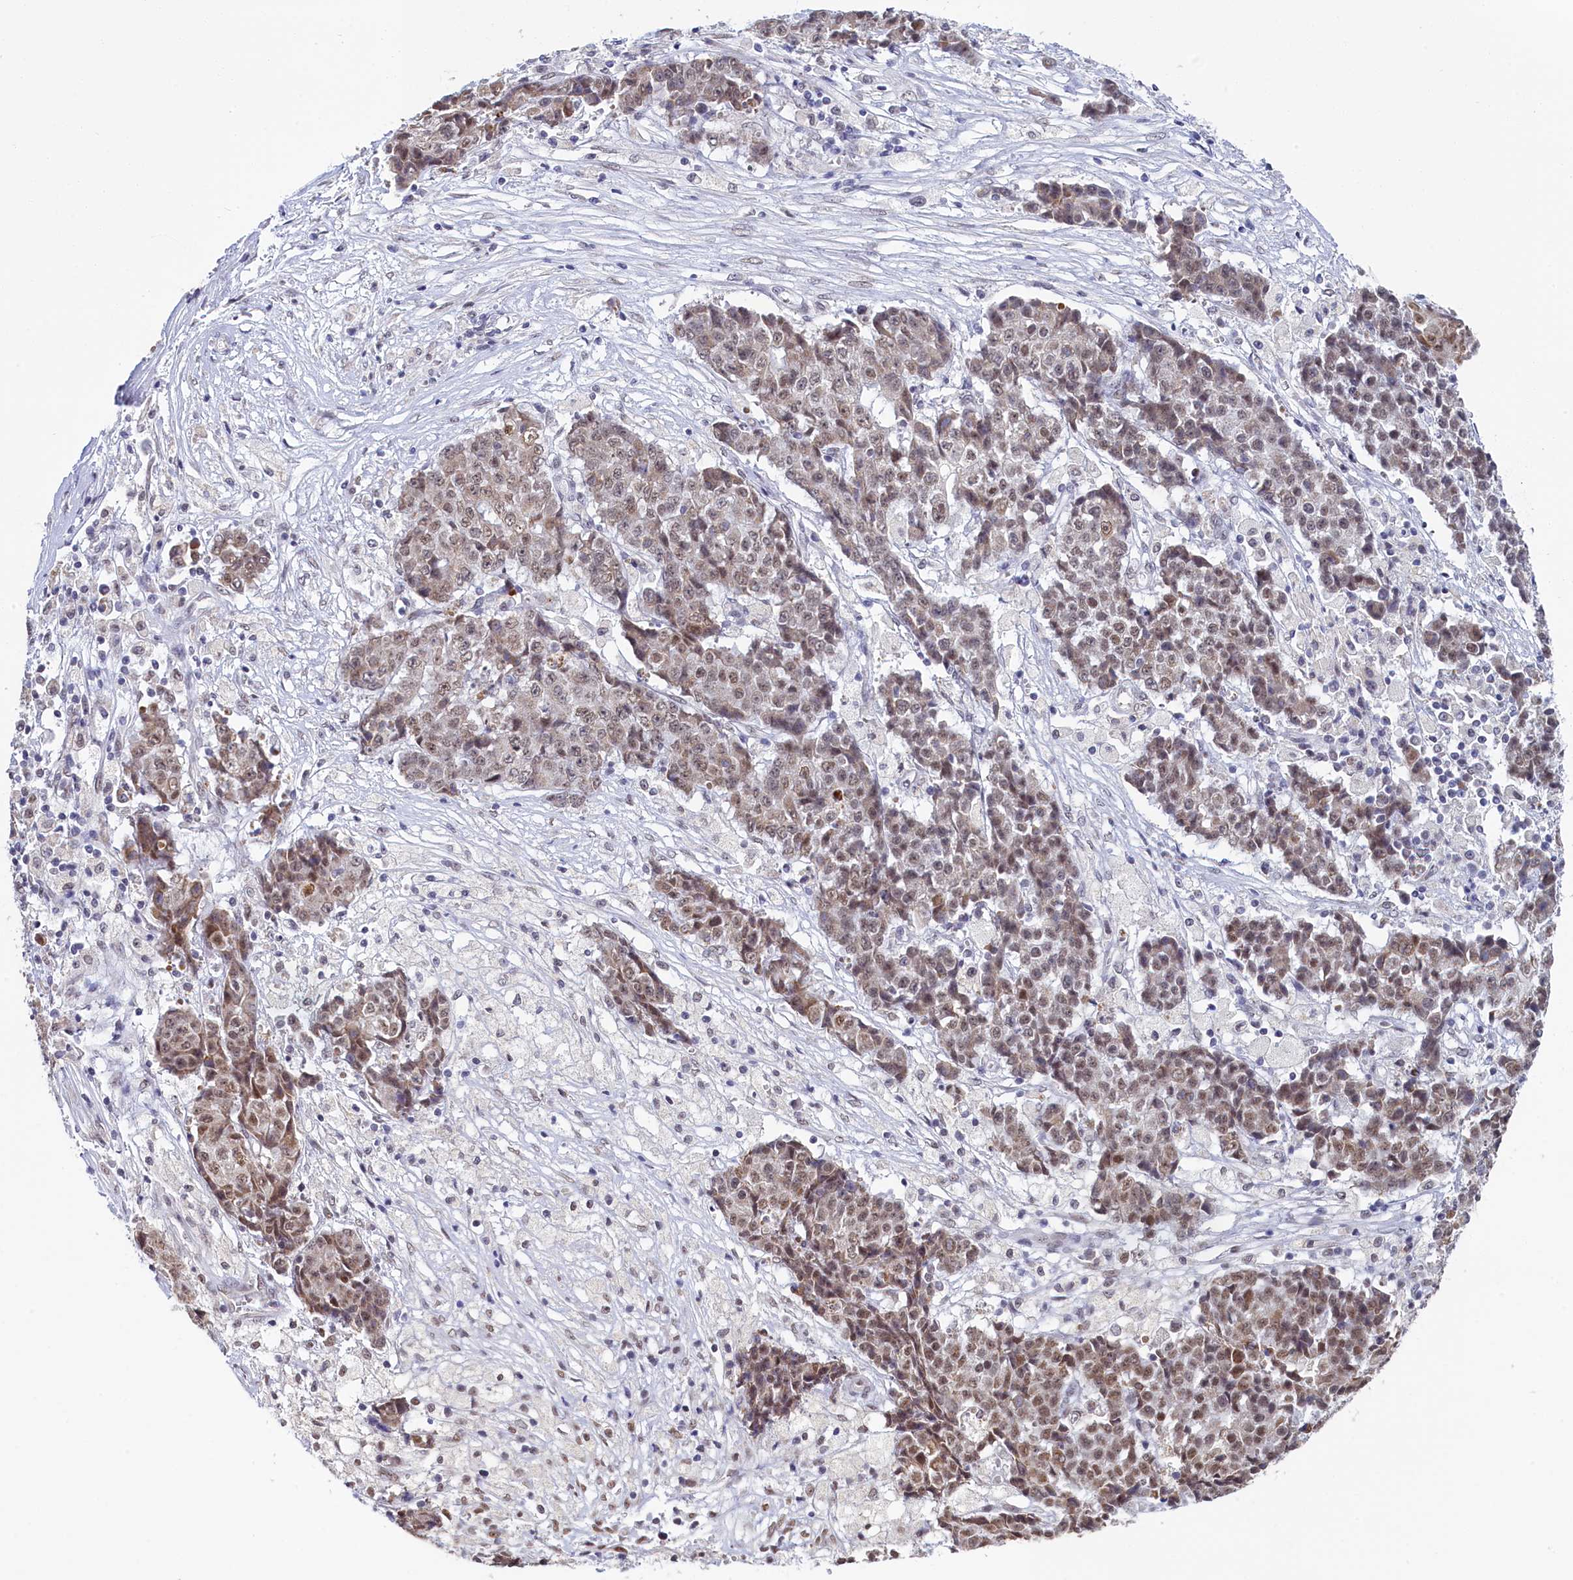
{"staining": {"intensity": "moderate", "quantity": ">75%", "location": "nuclear"}, "tissue": "ovarian cancer", "cell_type": "Tumor cells", "image_type": "cancer", "snomed": [{"axis": "morphology", "description": "Carcinoma, endometroid"}, {"axis": "topography", "description": "Ovary"}], "caption": "Approximately >75% of tumor cells in ovarian endometroid carcinoma reveal moderate nuclear protein positivity as visualized by brown immunohistochemical staining.", "gene": "PPHLN1", "patient": {"sex": "female", "age": 42}}